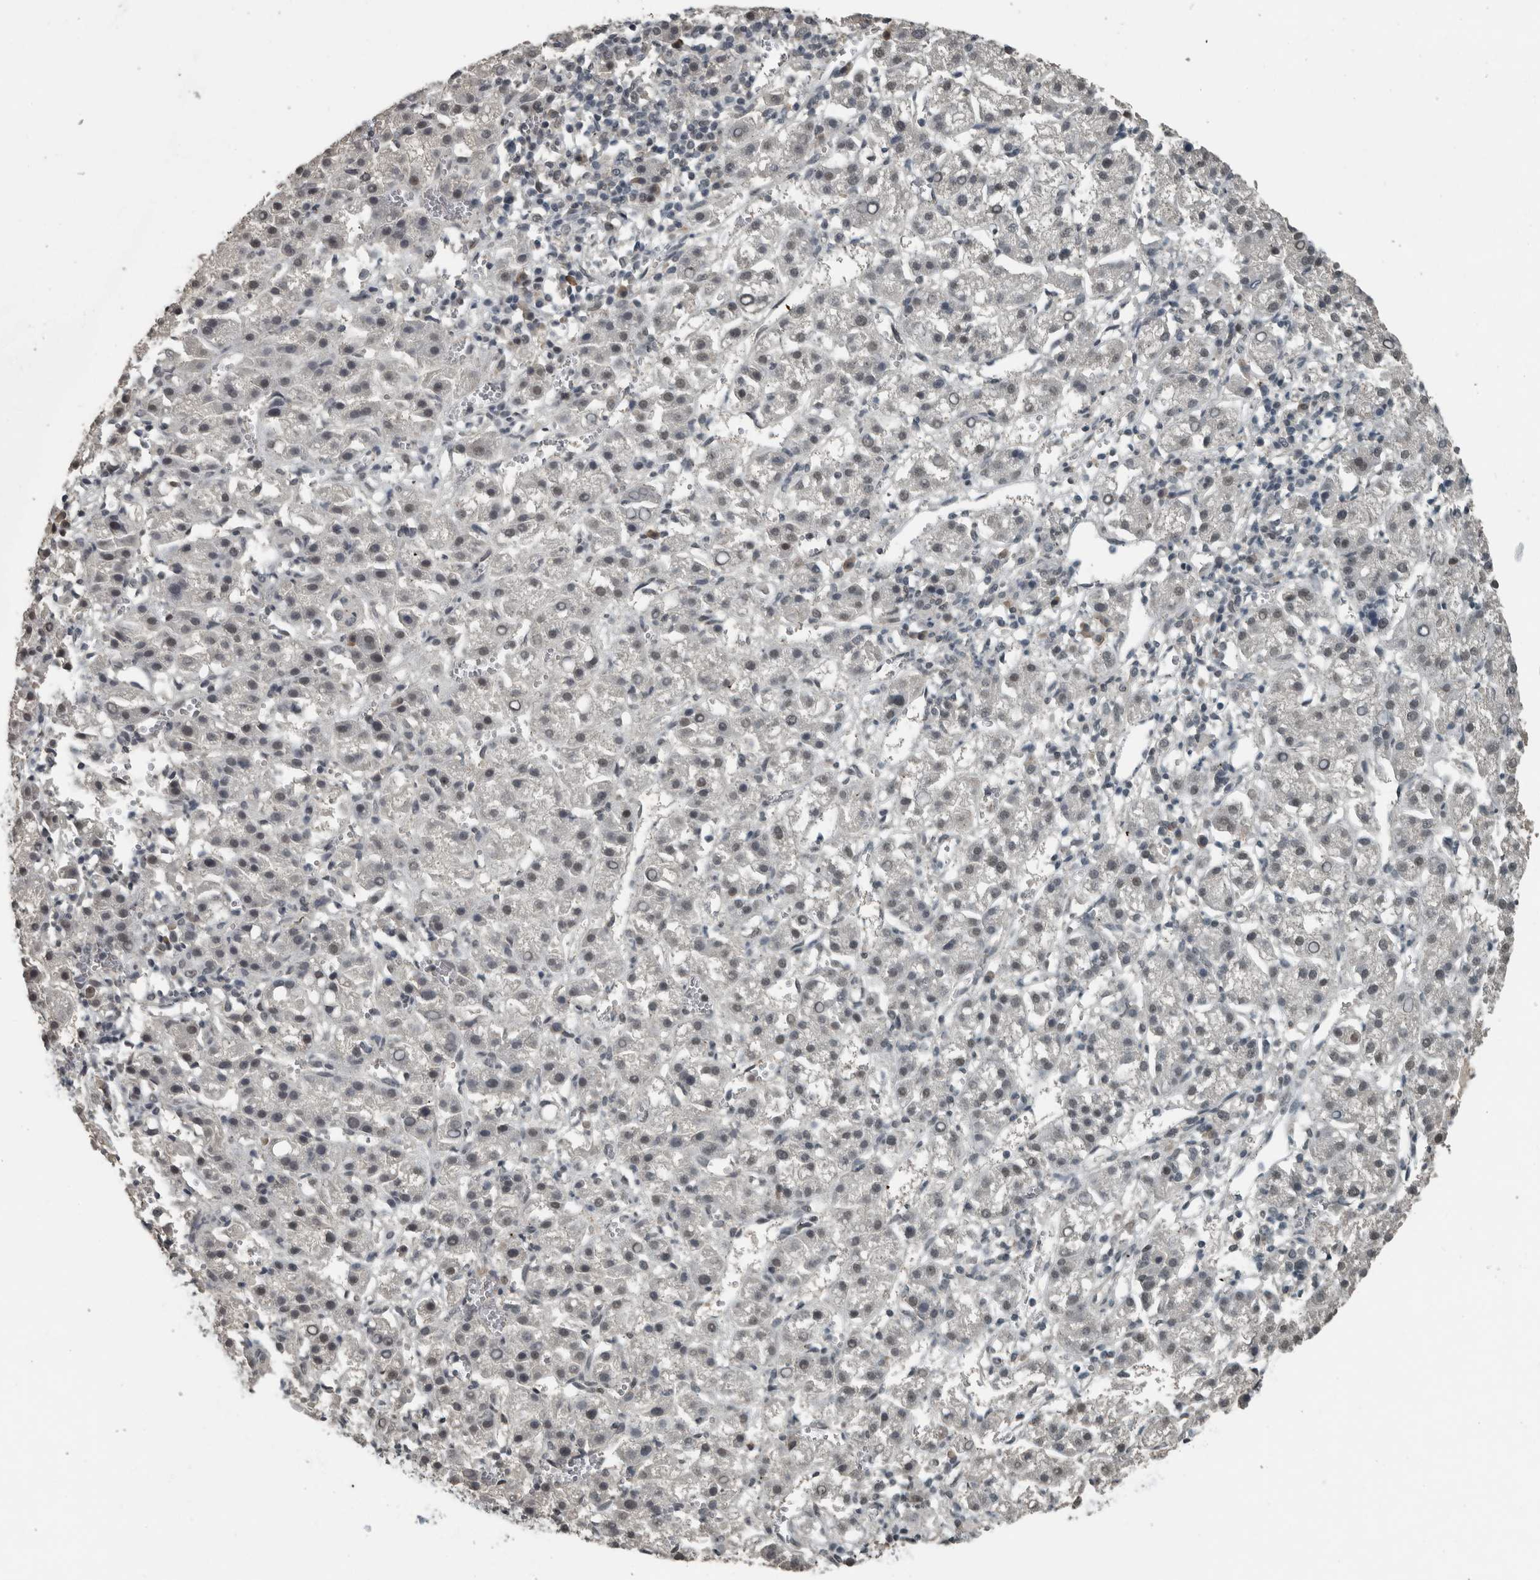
{"staining": {"intensity": "weak", "quantity": "25%-75%", "location": "nuclear"}, "tissue": "liver cancer", "cell_type": "Tumor cells", "image_type": "cancer", "snomed": [{"axis": "morphology", "description": "Carcinoma, Hepatocellular, NOS"}, {"axis": "topography", "description": "Liver"}], "caption": "Immunohistochemical staining of human liver cancer (hepatocellular carcinoma) reveals low levels of weak nuclear expression in approximately 25%-75% of tumor cells. (DAB IHC, brown staining for protein, blue staining for nuclei).", "gene": "ZNF24", "patient": {"sex": "female", "age": 58}}